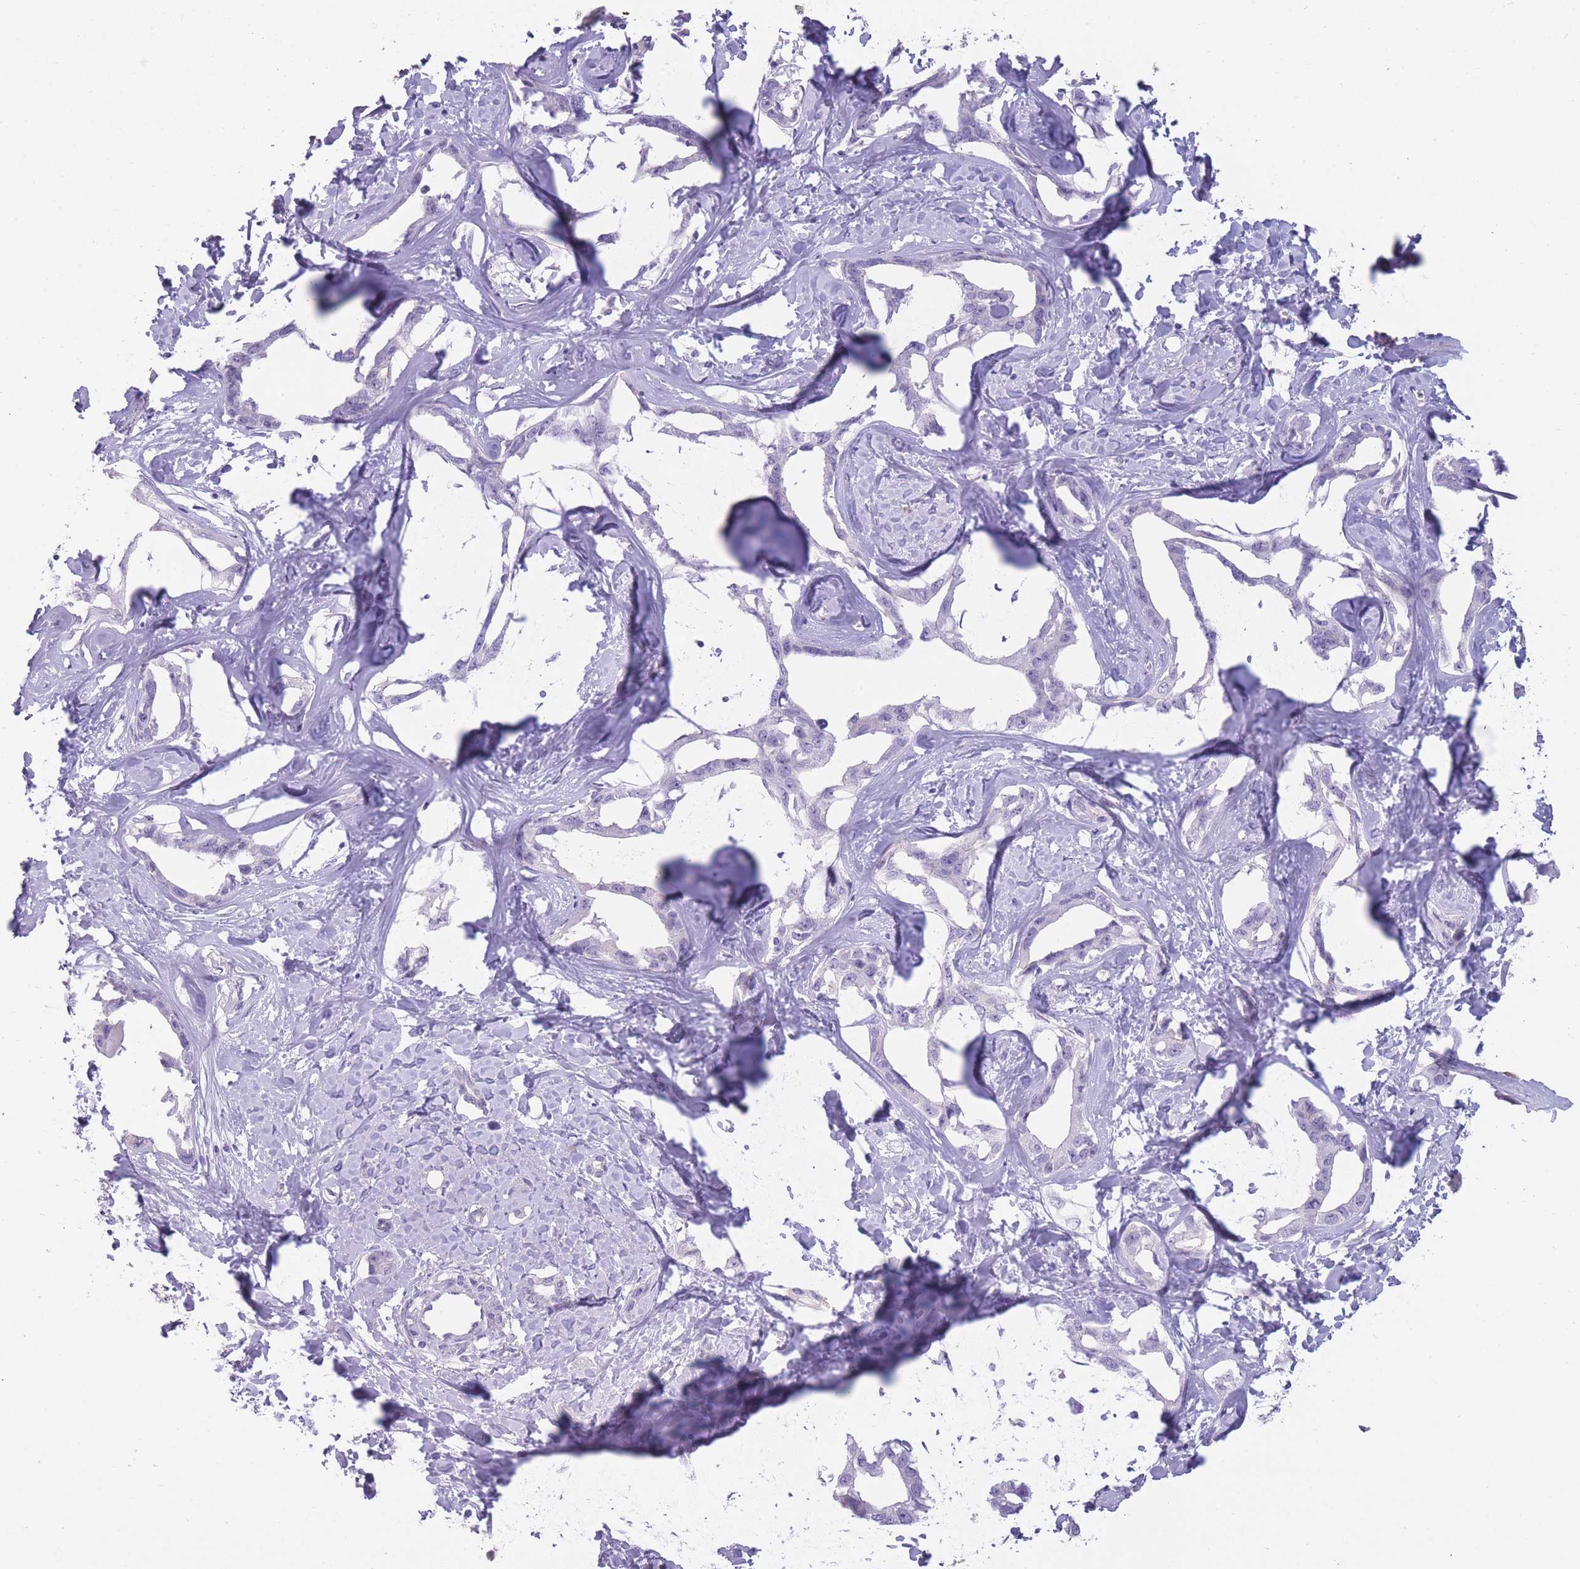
{"staining": {"intensity": "negative", "quantity": "none", "location": "none"}, "tissue": "liver cancer", "cell_type": "Tumor cells", "image_type": "cancer", "snomed": [{"axis": "morphology", "description": "Cholangiocarcinoma"}, {"axis": "topography", "description": "Liver"}], "caption": "A high-resolution histopathology image shows IHC staining of cholangiocarcinoma (liver), which shows no significant positivity in tumor cells.", "gene": "DCANP1", "patient": {"sex": "male", "age": 59}}